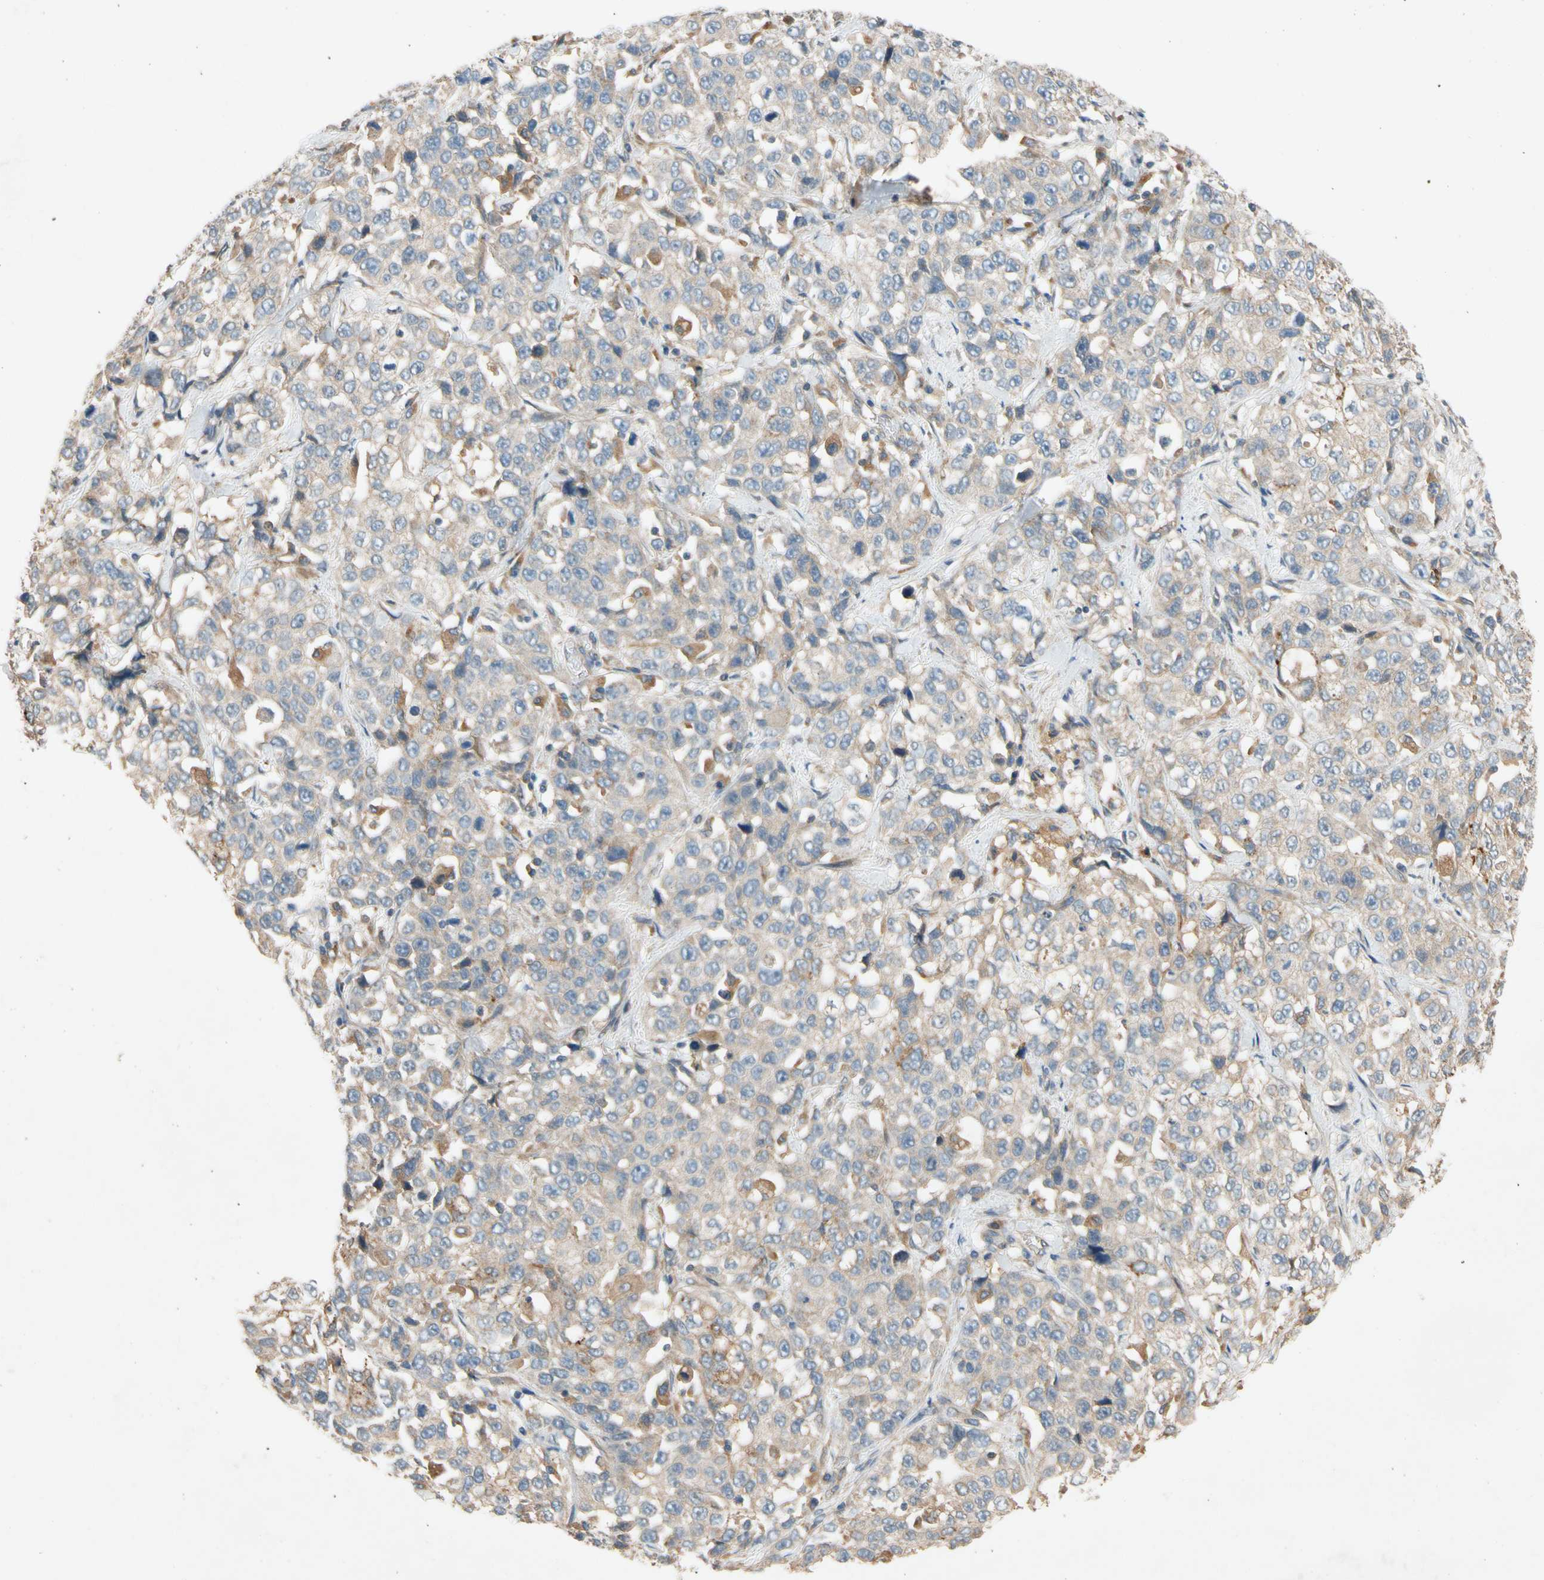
{"staining": {"intensity": "negative", "quantity": "none", "location": "none"}, "tissue": "stomach cancer", "cell_type": "Tumor cells", "image_type": "cancer", "snomed": [{"axis": "morphology", "description": "Normal tissue, NOS"}, {"axis": "morphology", "description": "Adenocarcinoma, NOS"}, {"axis": "topography", "description": "Stomach"}], "caption": "Image shows no significant protein positivity in tumor cells of stomach cancer (adenocarcinoma). (DAB immunohistochemistry visualized using brightfield microscopy, high magnification).", "gene": "USP46", "patient": {"sex": "male", "age": 48}}